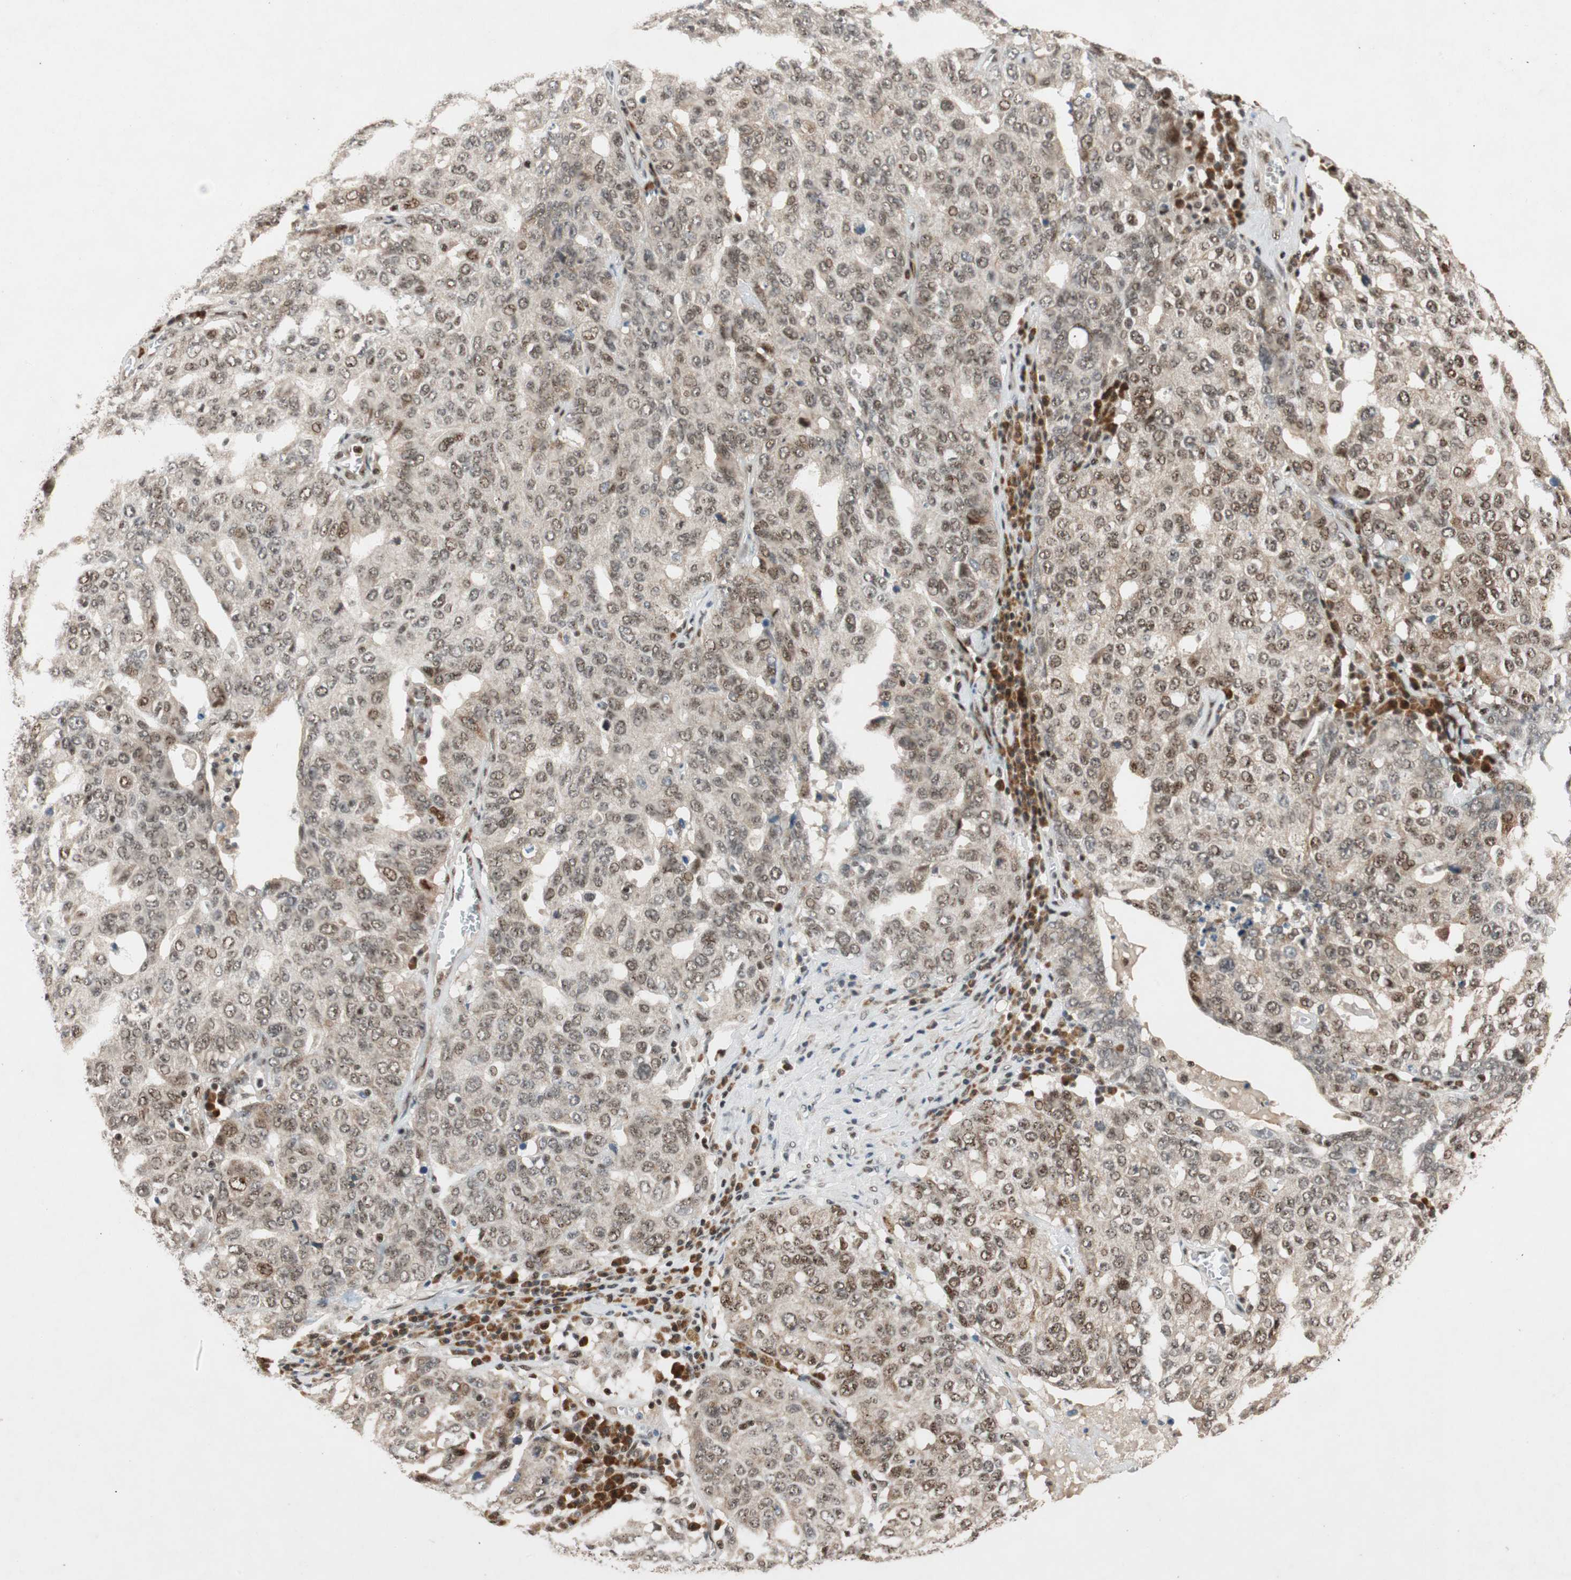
{"staining": {"intensity": "weak", "quantity": ">75%", "location": "nuclear"}, "tissue": "ovarian cancer", "cell_type": "Tumor cells", "image_type": "cancer", "snomed": [{"axis": "morphology", "description": "Carcinoma, endometroid"}, {"axis": "topography", "description": "Ovary"}], "caption": "Protein analysis of endometroid carcinoma (ovarian) tissue shows weak nuclear staining in approximately >75% of tumor cells.", "gene": "NCBP3", "patient": {"sex": "female", "age": 62}}